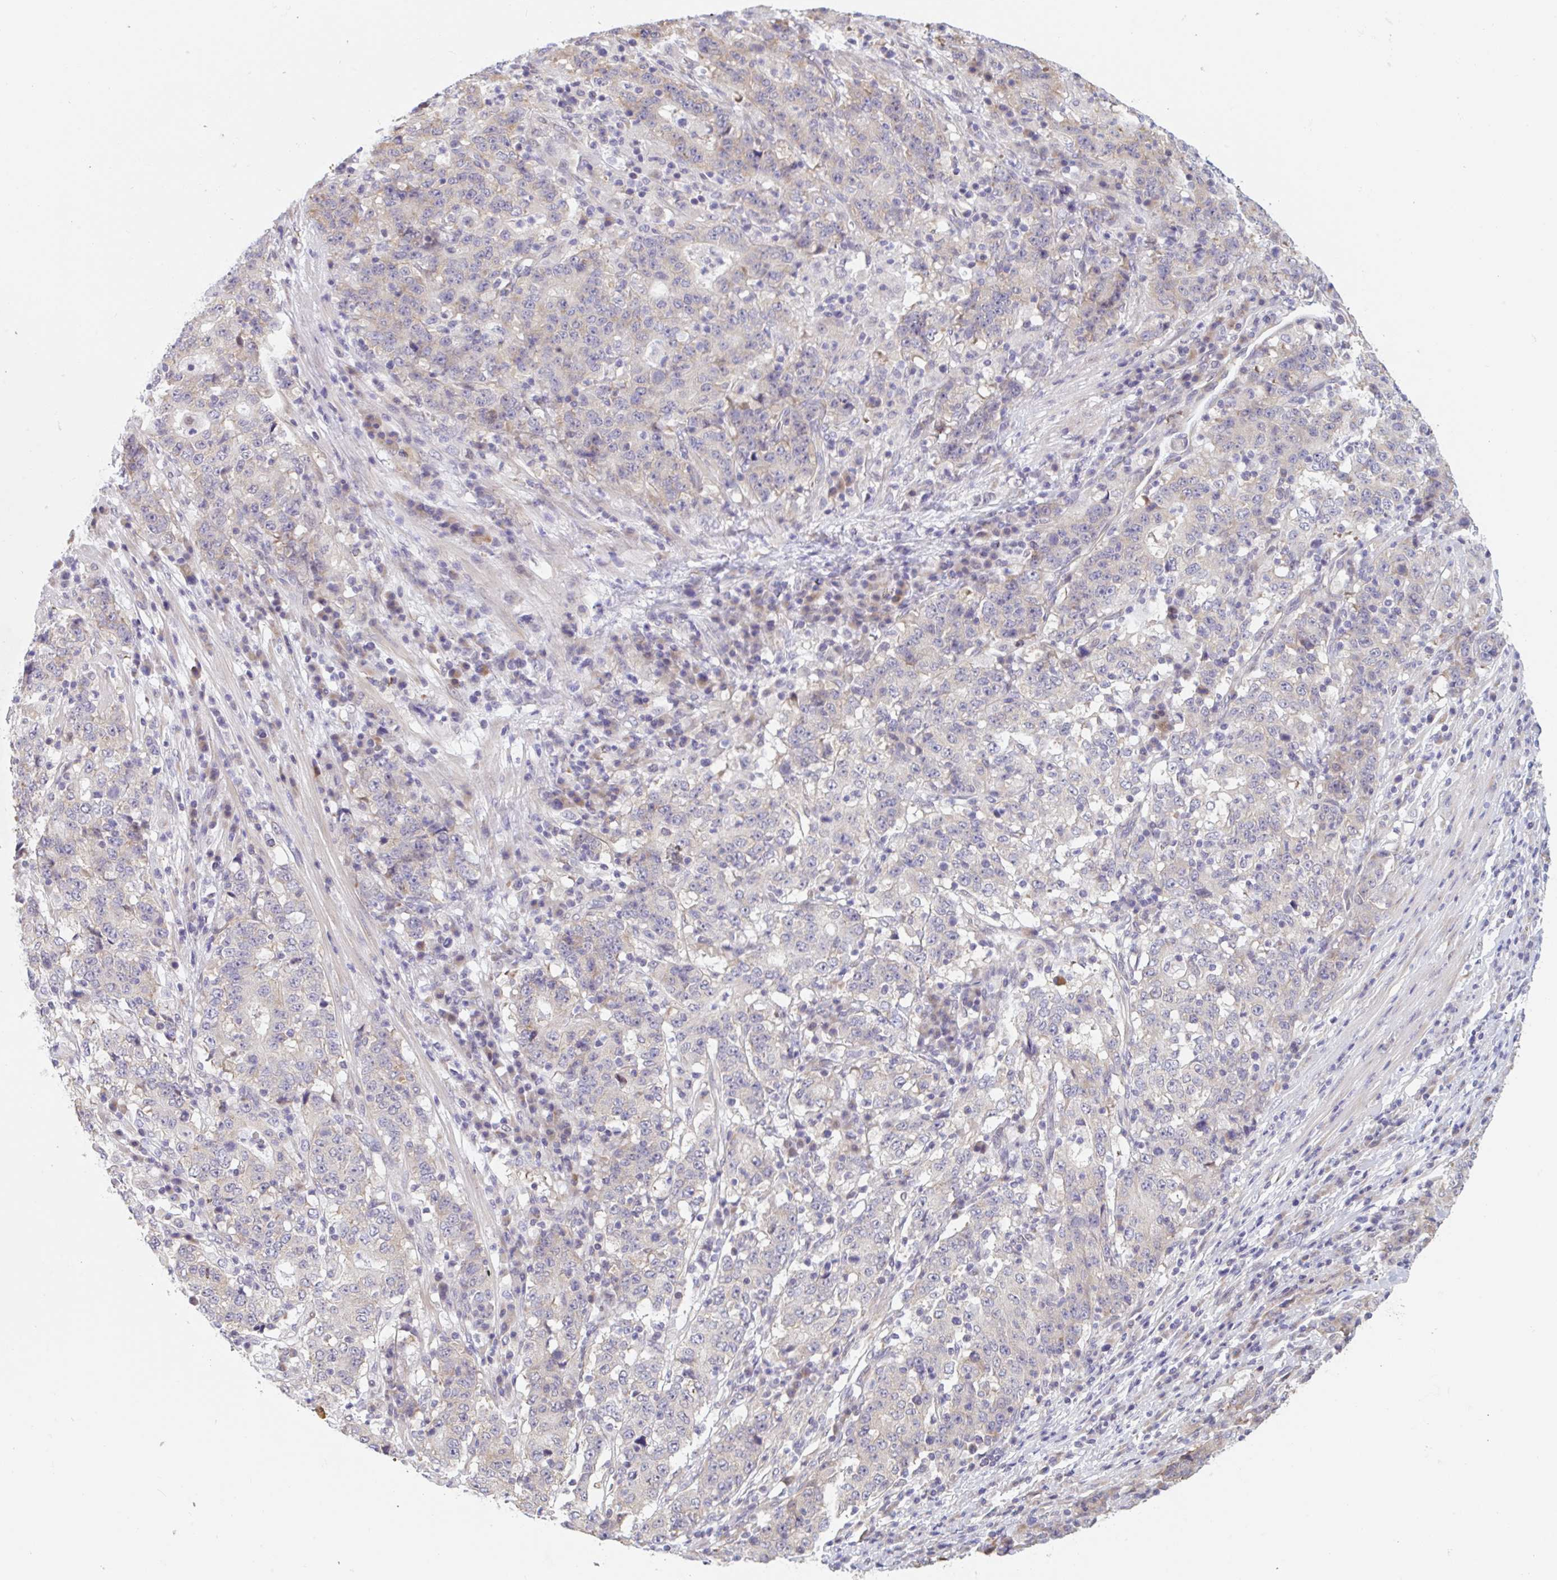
{"staining": {"intensity": "negative", "quantity": "none", "location": "none"}, "tissue": "stomach cancer", "cell_type": "Tumor cells", "image_type": "cancer", "snomed": [{"axis": "morphology", "description": "Adenocarcinoma, NOS"}, {"axis": "topography", "description": "Stomach"}], "caption": "Stomach cancer was stained to show a protein in brown. There is no significant positivity in tumor cells. (Immunohistochemistry, brightfield microscopy, high magnification).", "gene": "TBPL2", "patient": {"sex": "male", "age": 59}}